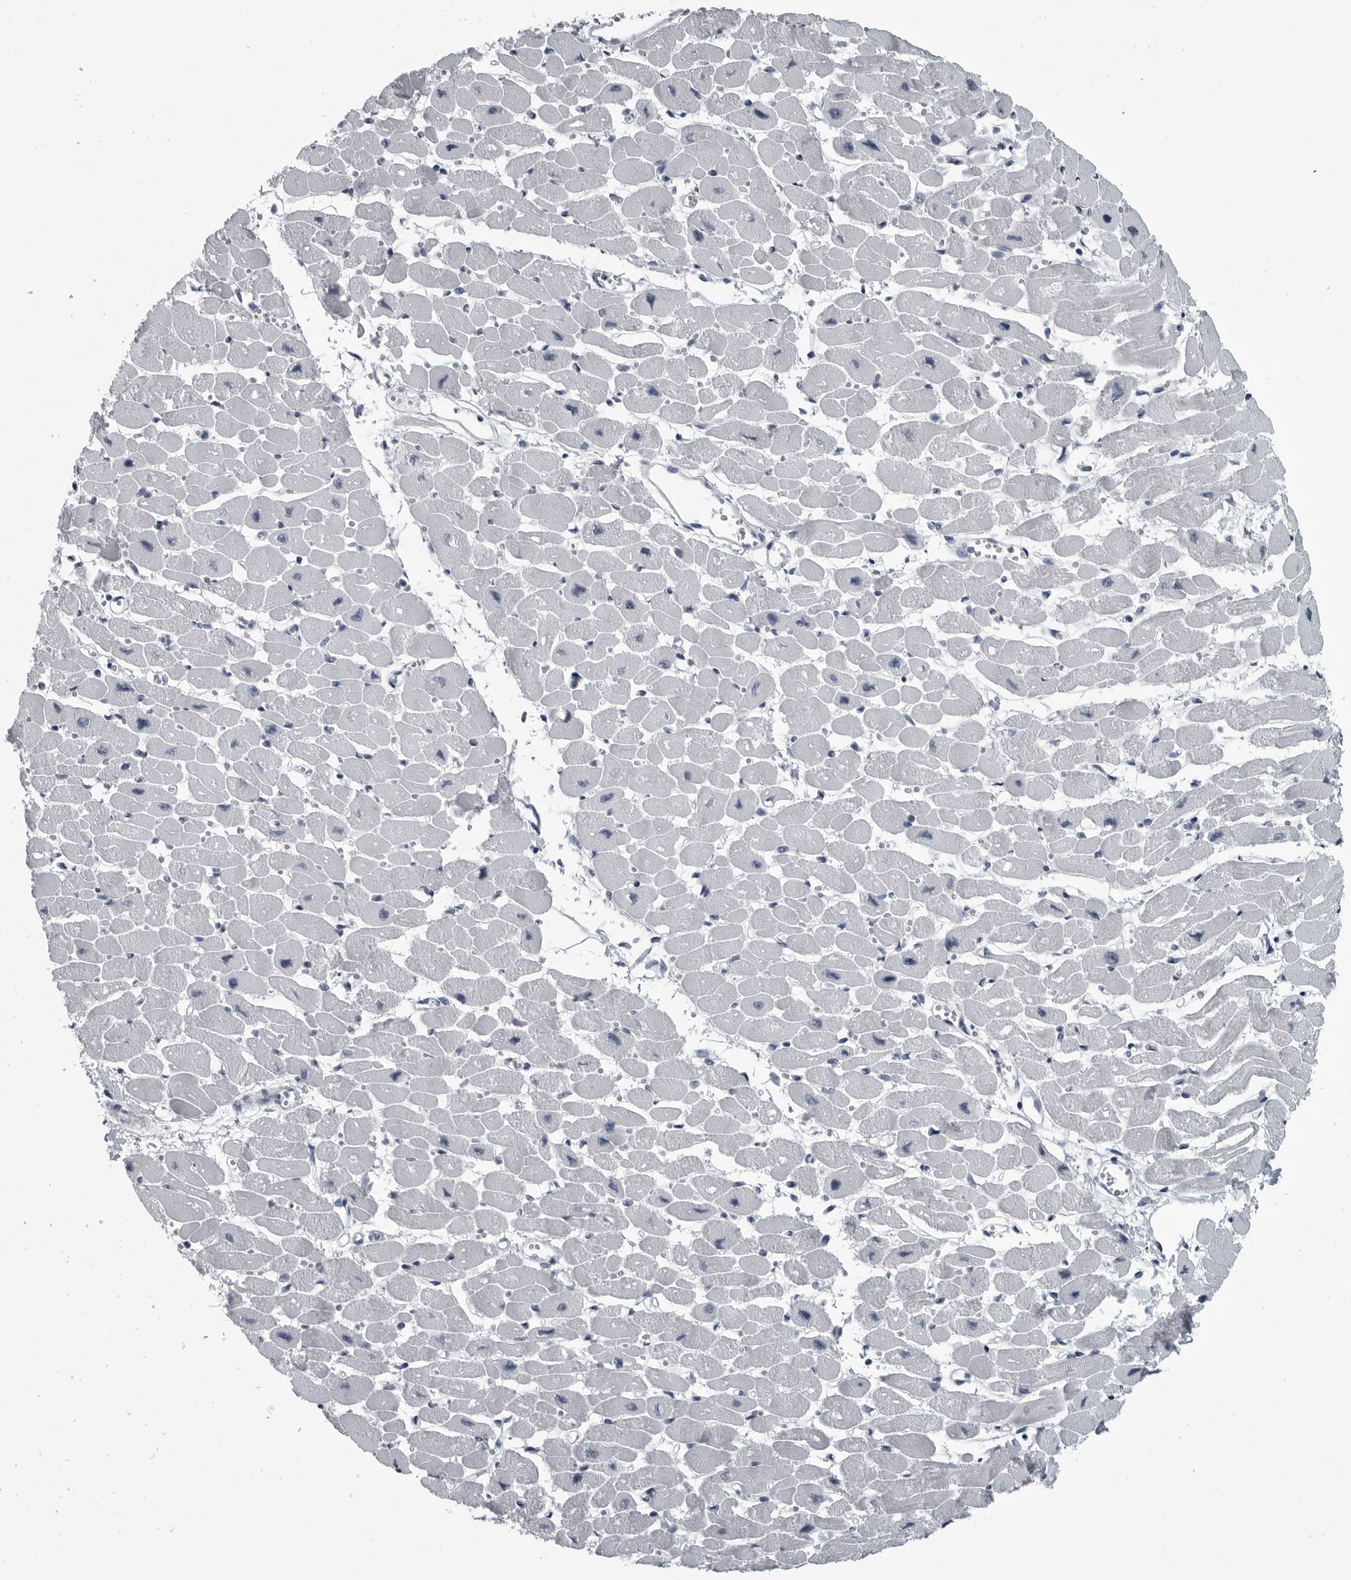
{"staining": {"intensity": "negative", "quantity": "none", "location": "none"}, "tissue": "heart muscle", "cell_type": "Cardiomyocytes", "image_type": "normal", "snomed": [{"axis": "morphology", "description": "Normal tissue, NOS"}, {"axis": "topography", "description": "Heart"}], "caption": "Cardiomyocytes show no significant protein staining in unremarkable heart muscle.", "gene": "MYOC", "patient": {"sex": "female", "age": 54}}